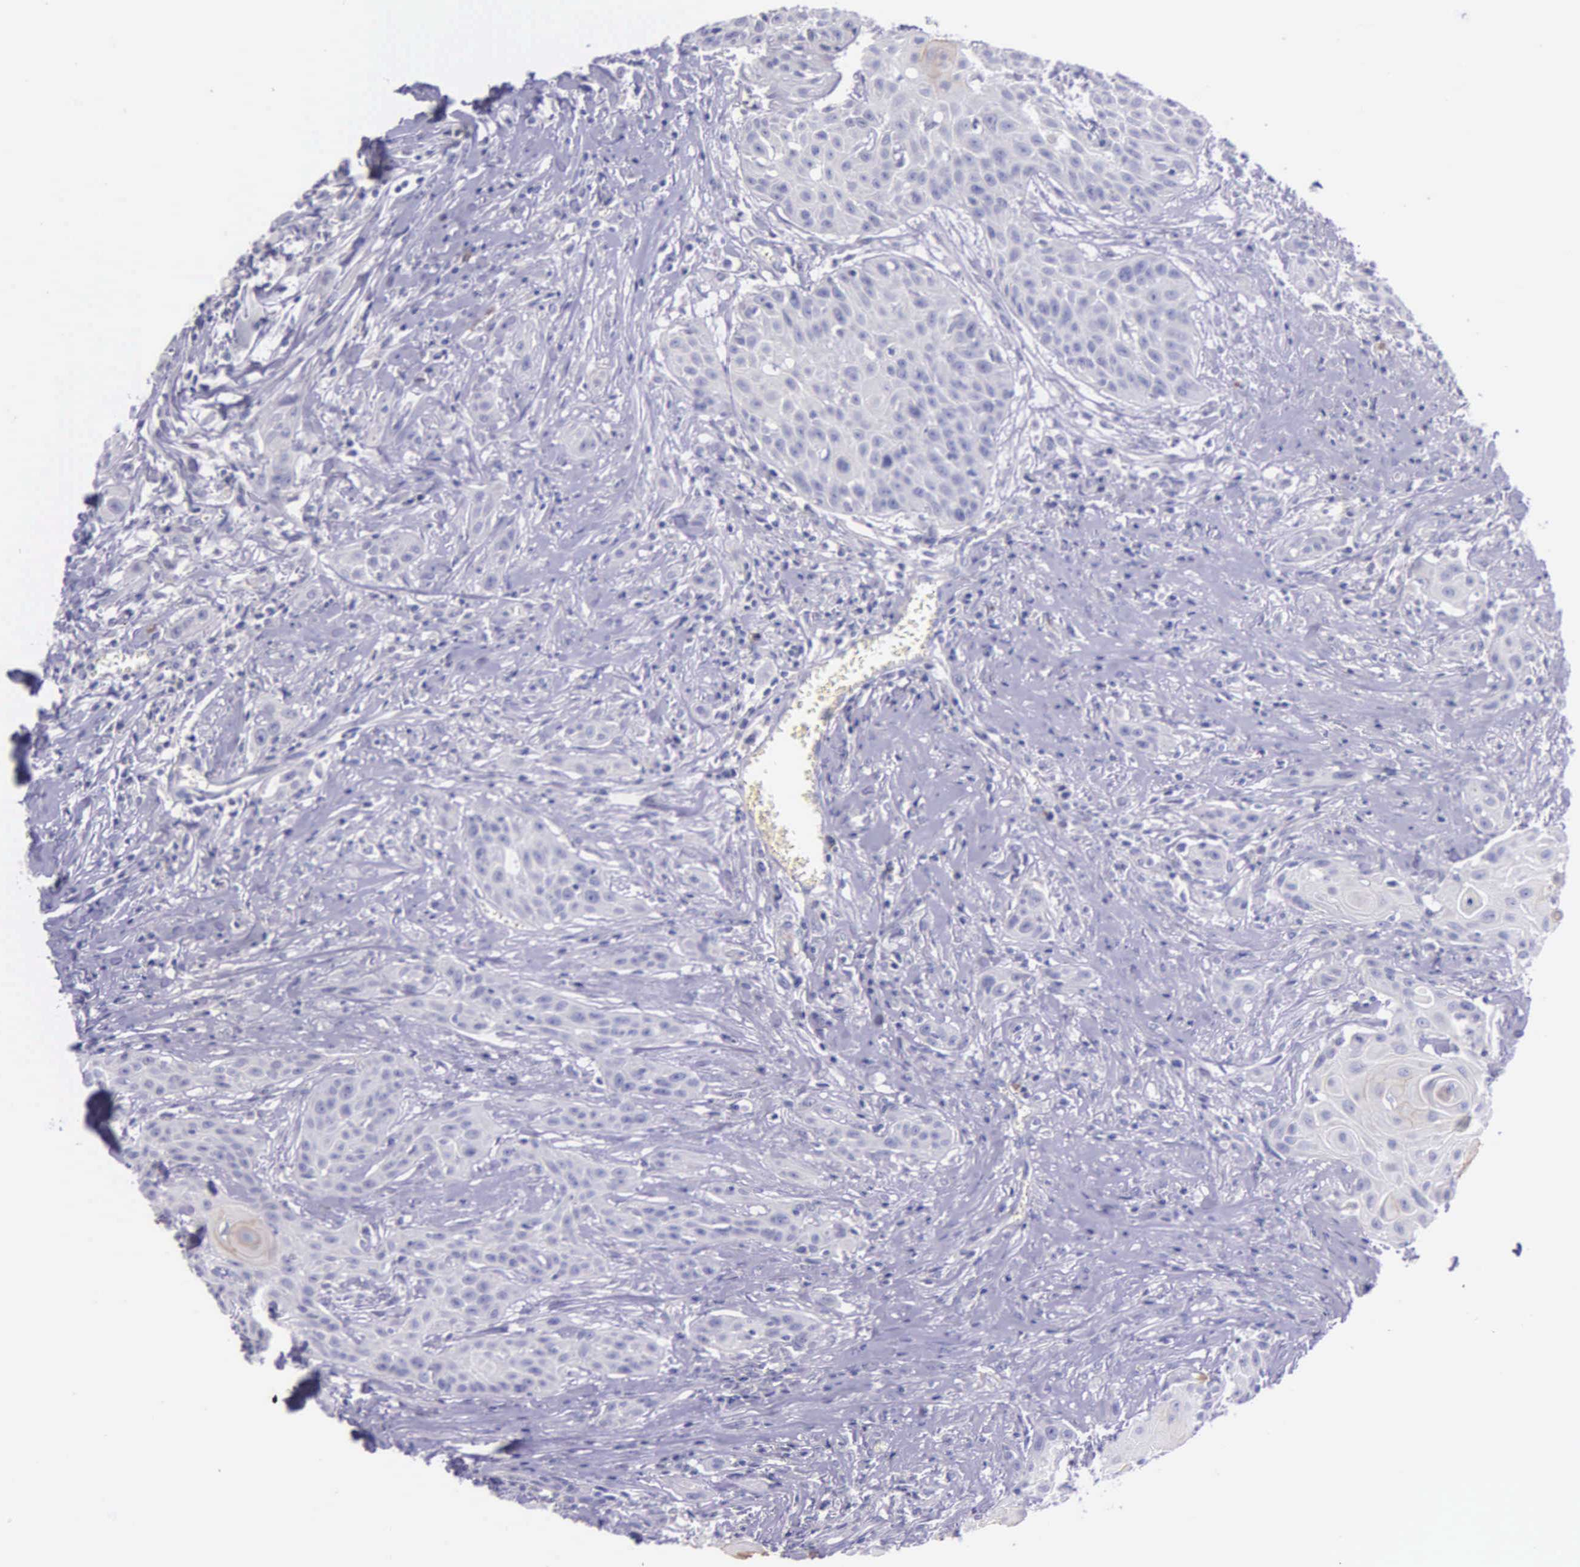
{"staining": {"intensity": "negative", "quantity": "none", "location": "none"}, "tissue": "head and neck cancer", "cell_type": "Tumor cells", "image_type": "cancer", "snomed": [{"axis": "morphology", "description": "Squamous cell carcinoma, NOS"}, {"axis": "morphology", "description": "Squamous cell carcinoma, metastatic, NOS"}, {"axis": "topography", "description": "Lymph node"}, {"axis": "topography", "description": "Salivary gland"}, {"axis": "topography", "description": "Head-Neck"}], "caption": "Immunohistochemical staining of squamous cell carcinoma (head and neck) shows no significant staining in tumor cells. Brightfield microscopy of IHC stained with DAB (3,3'-diaminobenzidine) (brown) and hematoxylin (blue), captured at high magnification.", "gene": "THSD7A", "patient": {"sex": "female", "age": 74}}